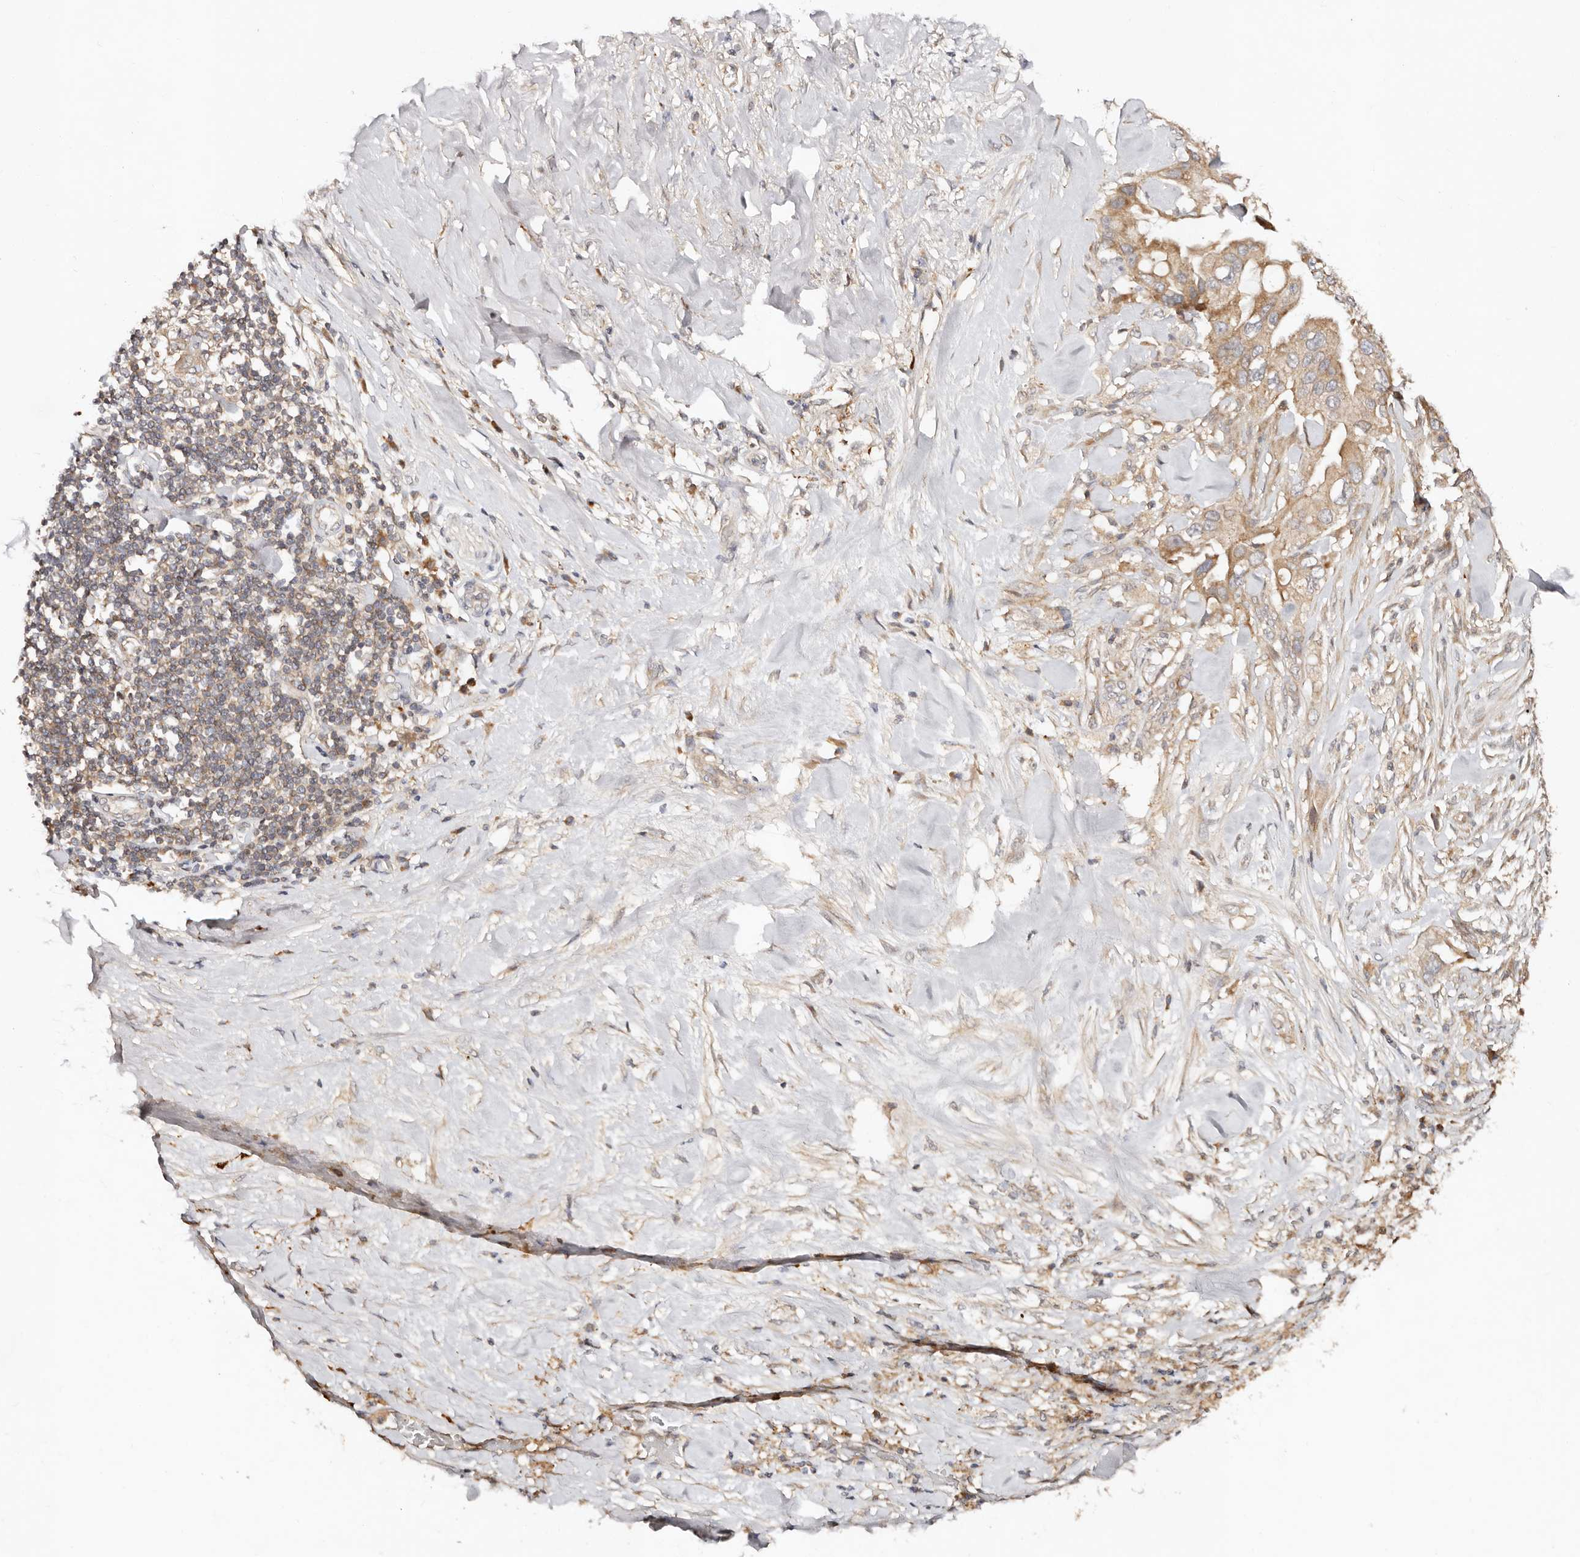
{"staining": {"intensity": "moderate", "quantity": ">75%", "location": "cytoplasmic/membranous"}, "tissue": "pancreatic cancer", "cell_type": "Tumor cells", "image_type": "cancer", "snomed": [{"axis": "morphology", "description": "Inflammation, NOS"}, {"axis": "morphology", "description": "Adenocarcinoma, NOS"}, {"axis": "topography", "description": "Pancreas"}], "caption": "This is a photomicrograph of IHC staining of pancreatic adenocarcinoma, which shows moderate staining in the cytoplasmic/membranous of tumor cells.", "gene": "DENND11", "patient": {"sex": "female", "age": 56}}